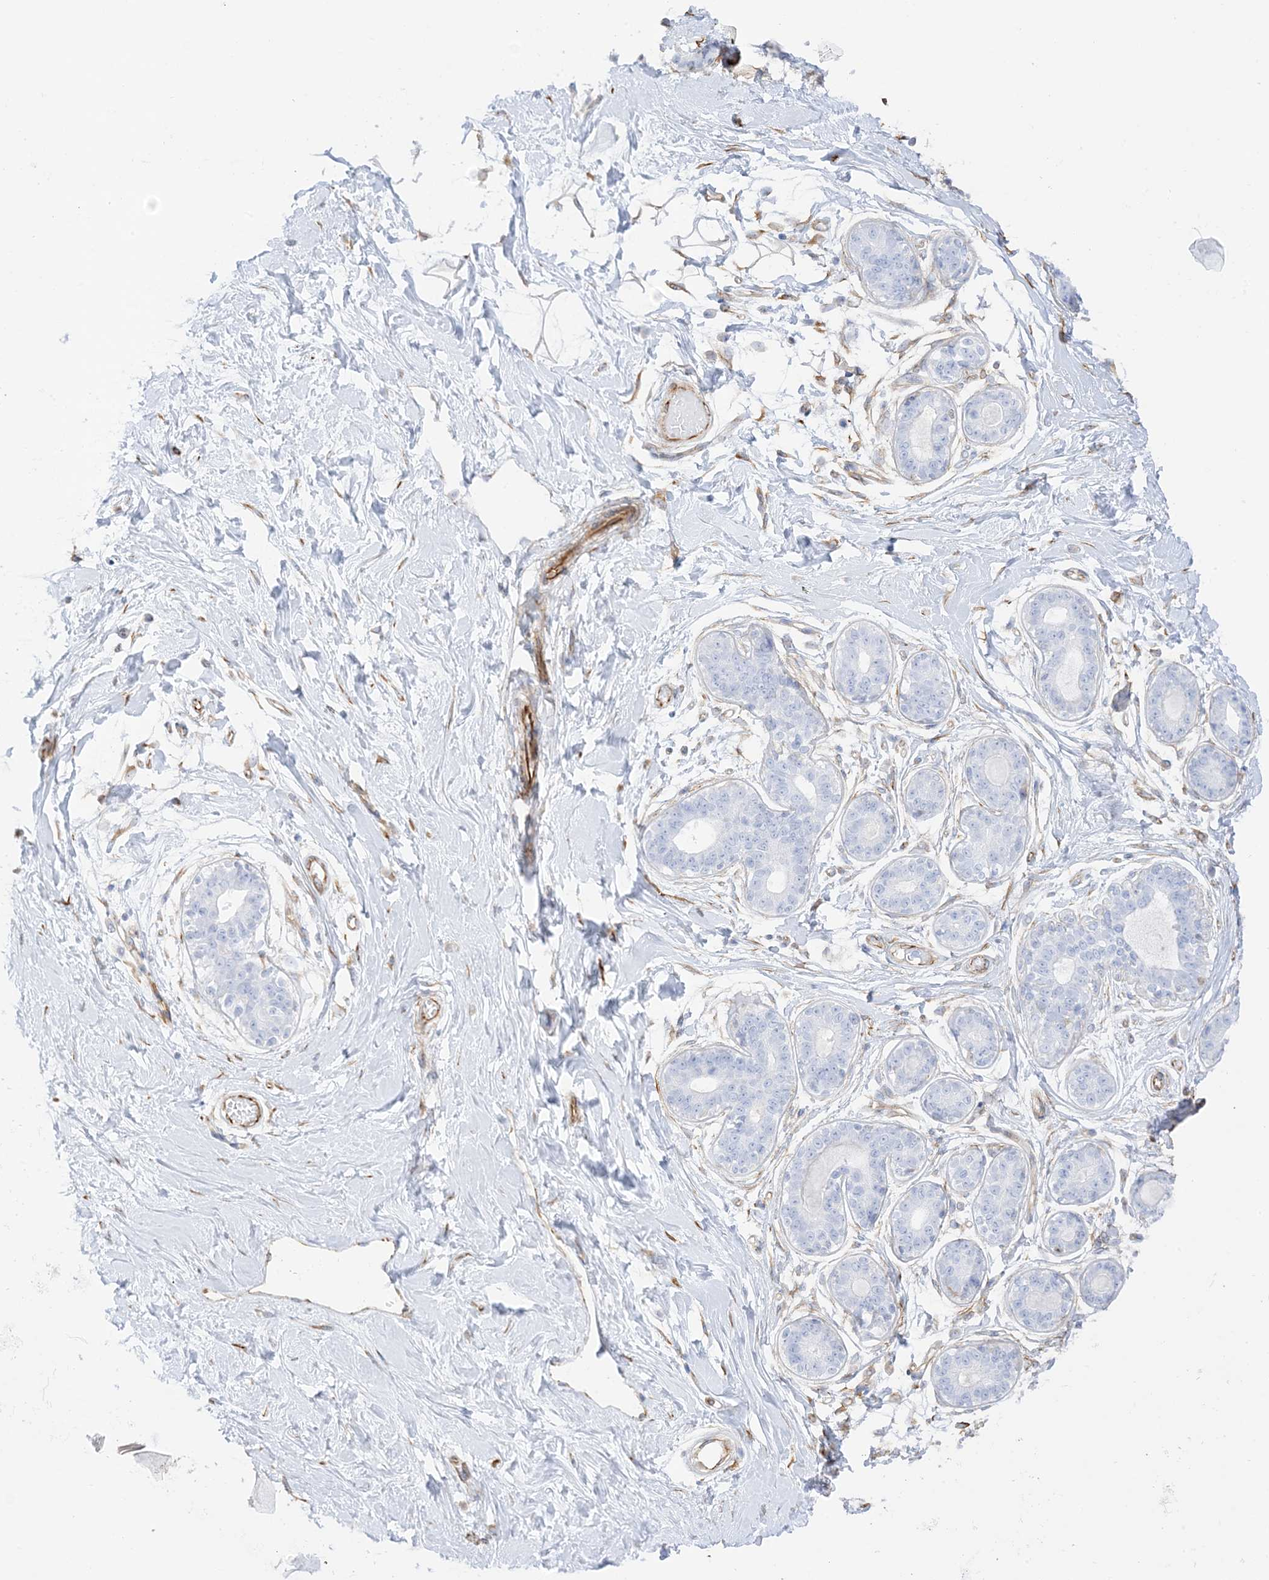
{"staining": {"intensity": "negative", "quantity": "none", "location": "none"}, "tissue": "breast", "cell_type": "Adipocytes", "image_type": "normal", "snomed": [{"axis": "morphology", "description": "Normal tissue, NOS"}, {"axis": "topography", "description": "Breast"}], "caption": "The immunohistochemistry (IHC) image has no significant positivity in adipocytes of breast. The staining is performed using DAB (3,3'-diaminobenzidine) brown chromogen with nuclei counter-stained in using hematoxylin.", "gene": "PID1", "patient": {"sex": "female", "age": 45}}